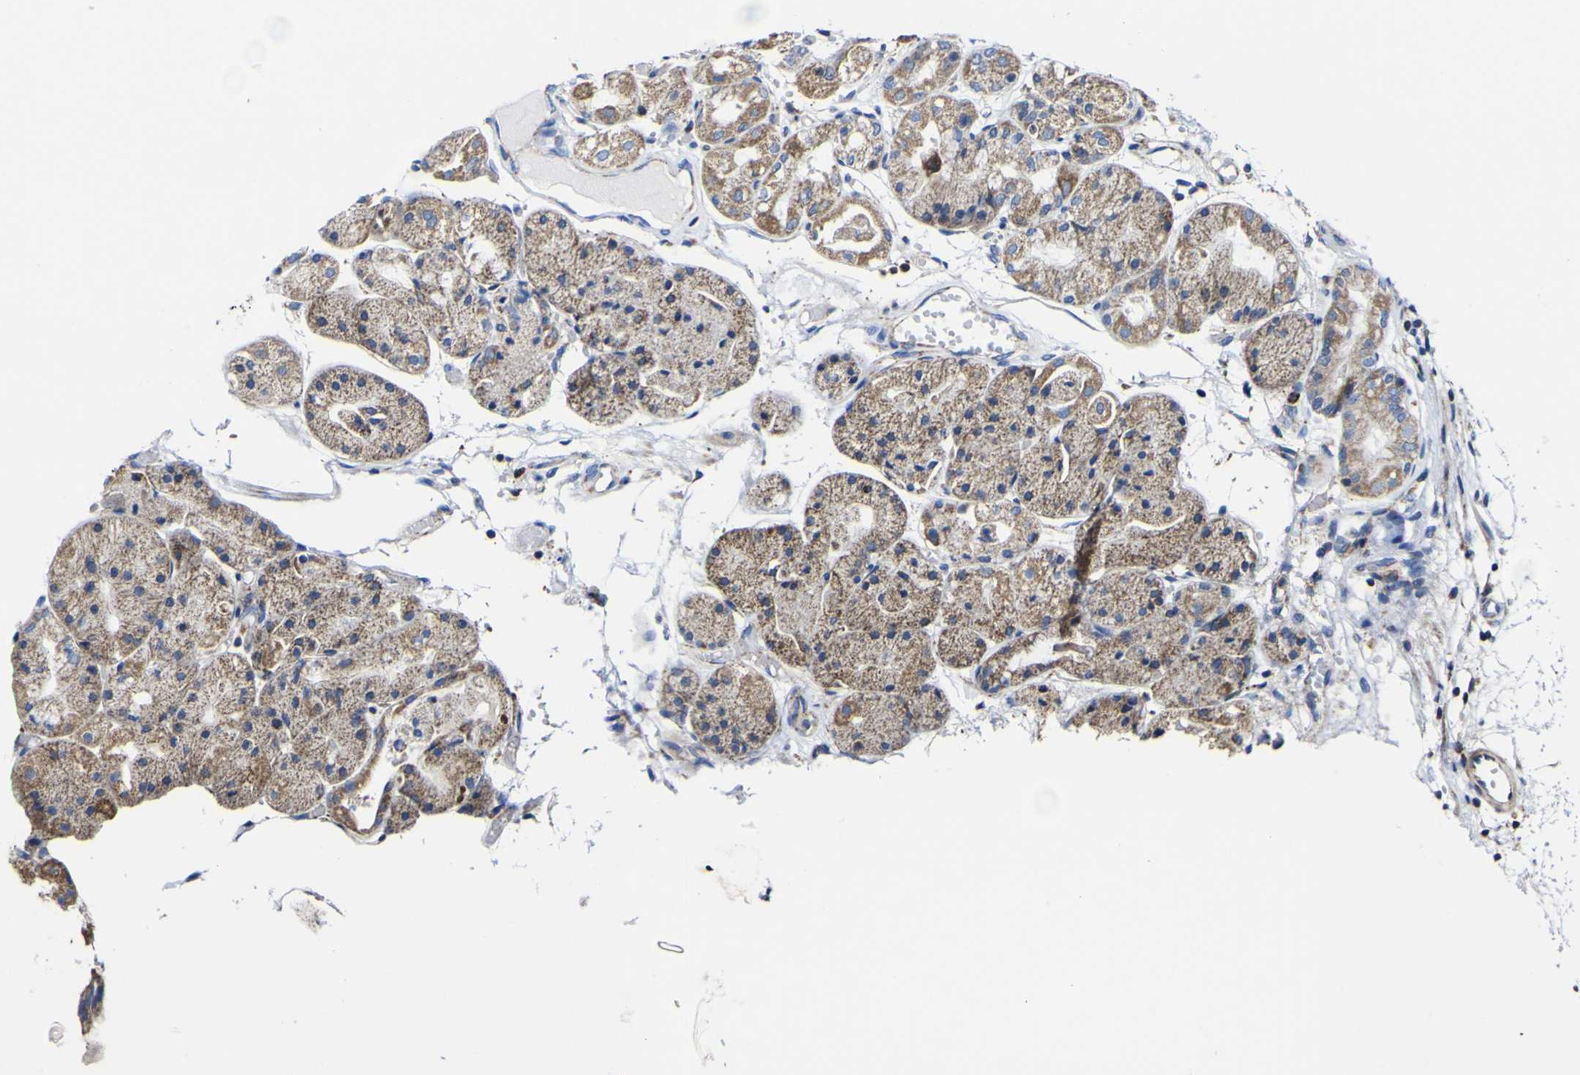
{"staining": {"intensity": "moderate", "quantity": ">75%", "location": "cytoplasmic/membranous"}, "tissue": "stomach", "cell_type": "Glandular cells", "image_type": "normal", "snomed": [{"axis": "morphology", "description": "Normal tissue, NOS"}, {"axis": "topography", "description": "Stomach, upper"}], "caption": "Immunohistochemical staining of benign human stomach reveals moderate cytoplasmic/membranous protein staining in about >75% of glandular cells. (DAB (3,3'-diaminobenzidine) = brown stain, brightfield microscopy at high magnification).", "gene": "CCDC90B", "patient": {"sex": "male", "age": 72}}